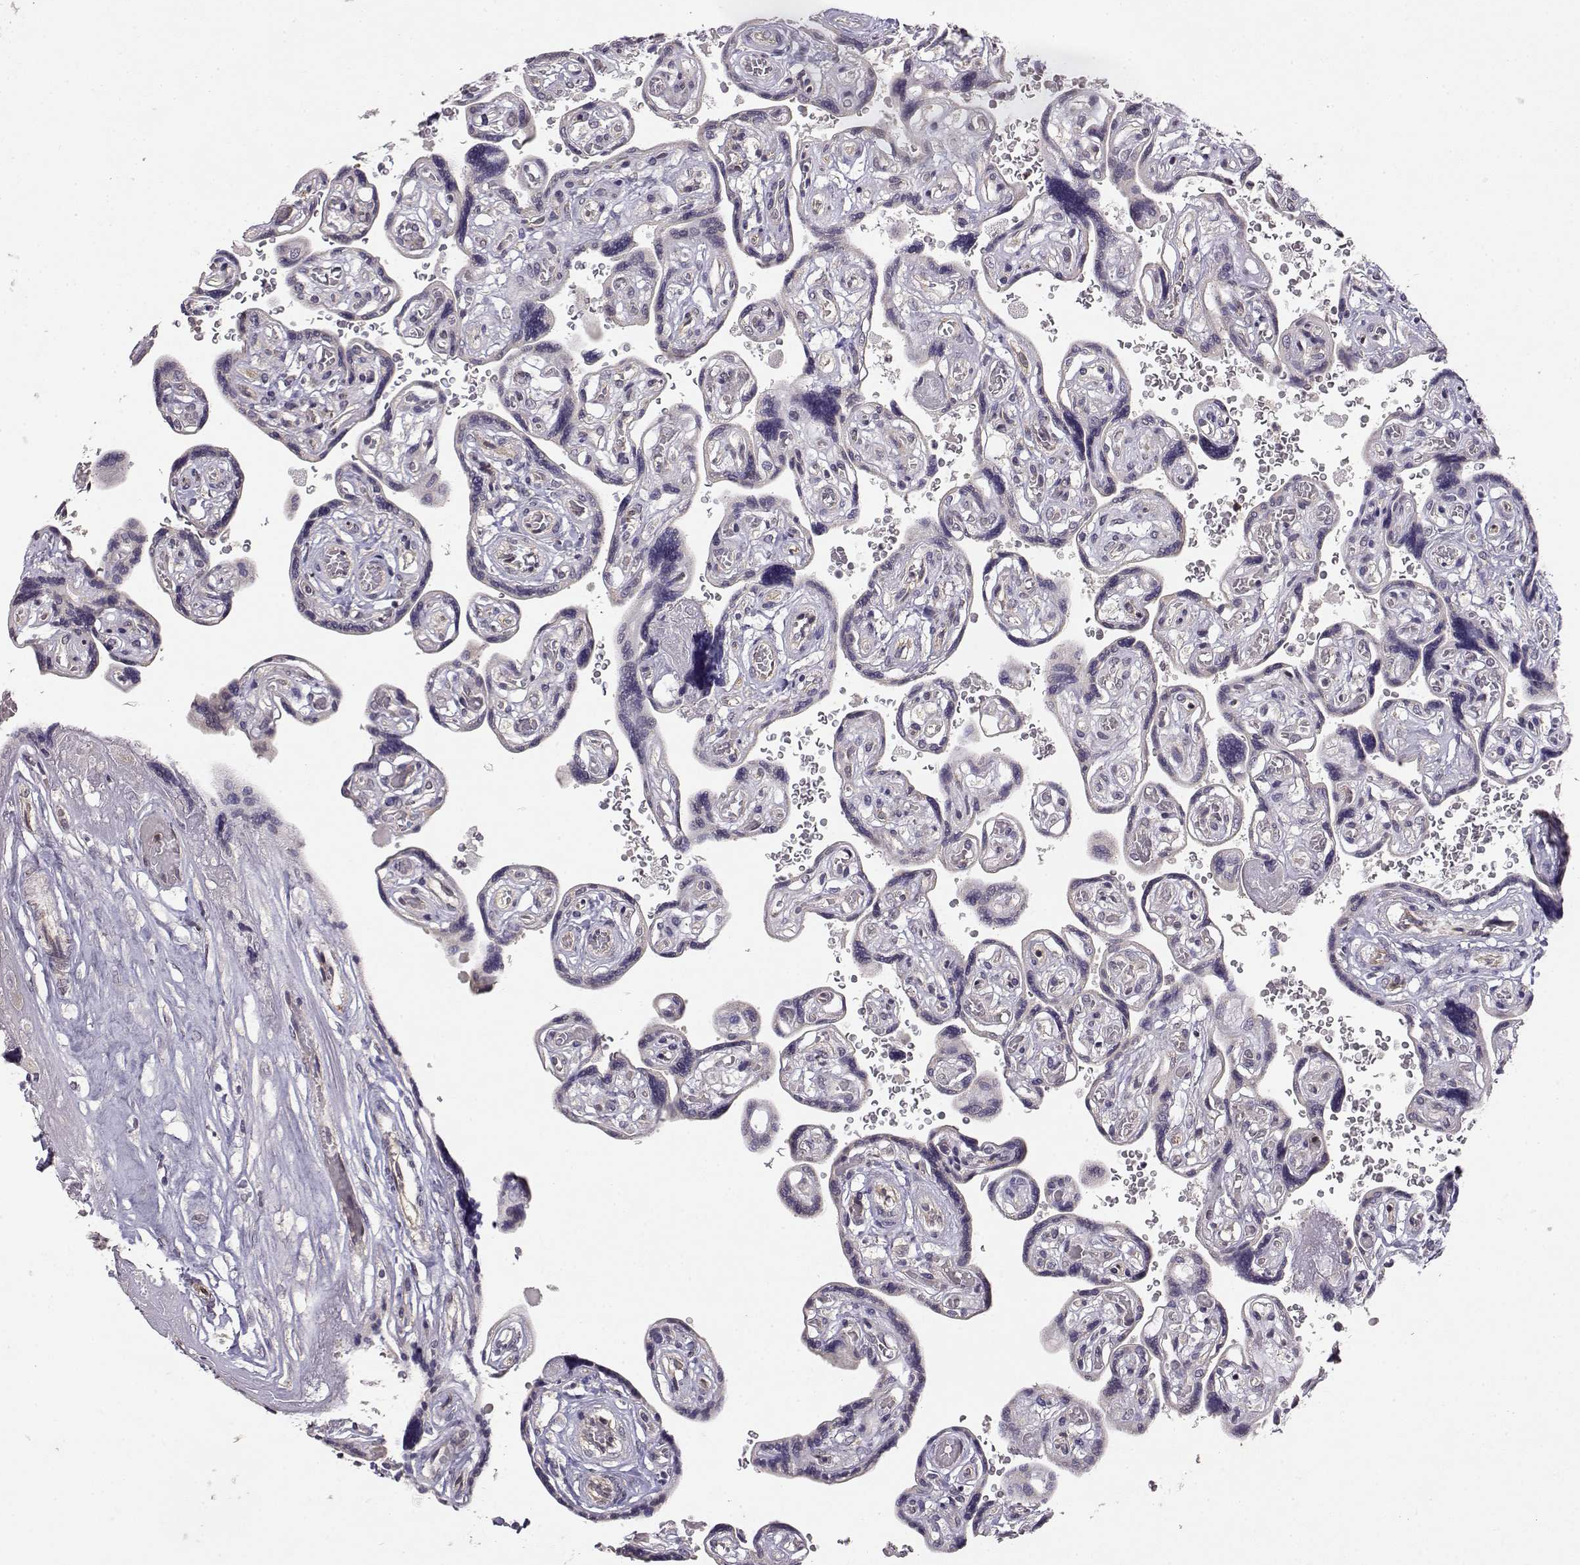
{"staining": {"intensity": "negative", "quantity": "none", "location": "none"}, "tissue": "placenta", "cell_type": "Decidual cells", "image_type": "normal", "snomed": [{"axis": "morphology", "description": "Normal tissue, NOS"}, {"axis": "topography", "description": "Placenta"}], "caption": "Immunohistochemistry of unremarkable placenta reveals no positivity in decidual cells.", "gene": "IFITM1", "patient": {"sex": "female", "age": 32}}